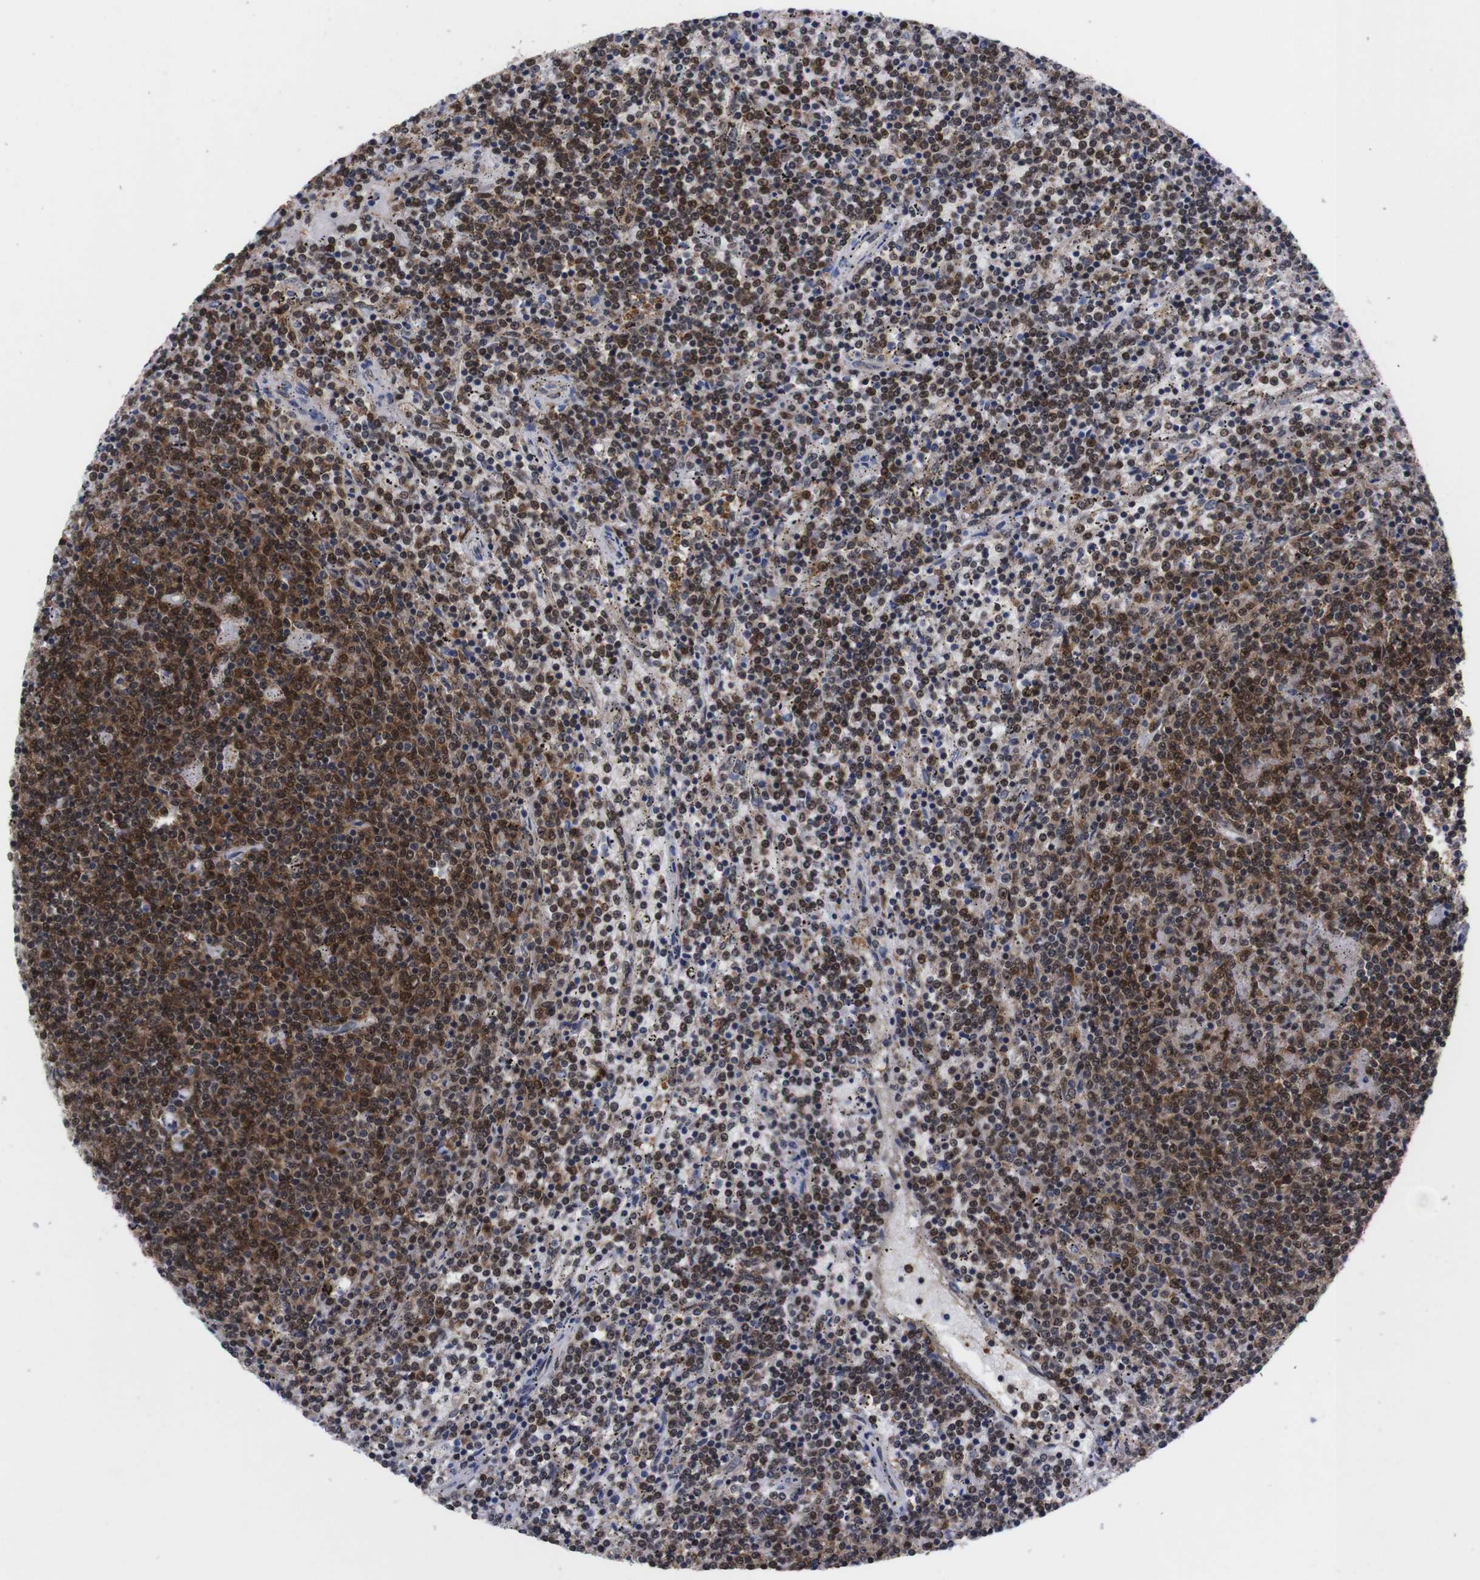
{"staining": {"intensity": "moderate", "quantity": ">75%", "location": "cytoplasmic/membranous,nuclear"}, "tissue": "lymphoma", "cell_type": "Tumor cells", "image_type": "cancer", "snomed": [{"axis": "morphology", "description": "Malignant lymphoma, non-Hodgkin's type, Low grade"}, {"axis": "topography", "description": "Spleen"}], "caption": "A micrograph showing moderate cytoplasmic/membranous and nuclear expression in about >75% of tumor cells in low-grade malignant lymphoma, non-Hodgkin's type, as visualized by brown immunohistochemical staining.", "gene": "UBQLN2", "patient": {"sex": "female", "age": 50}}